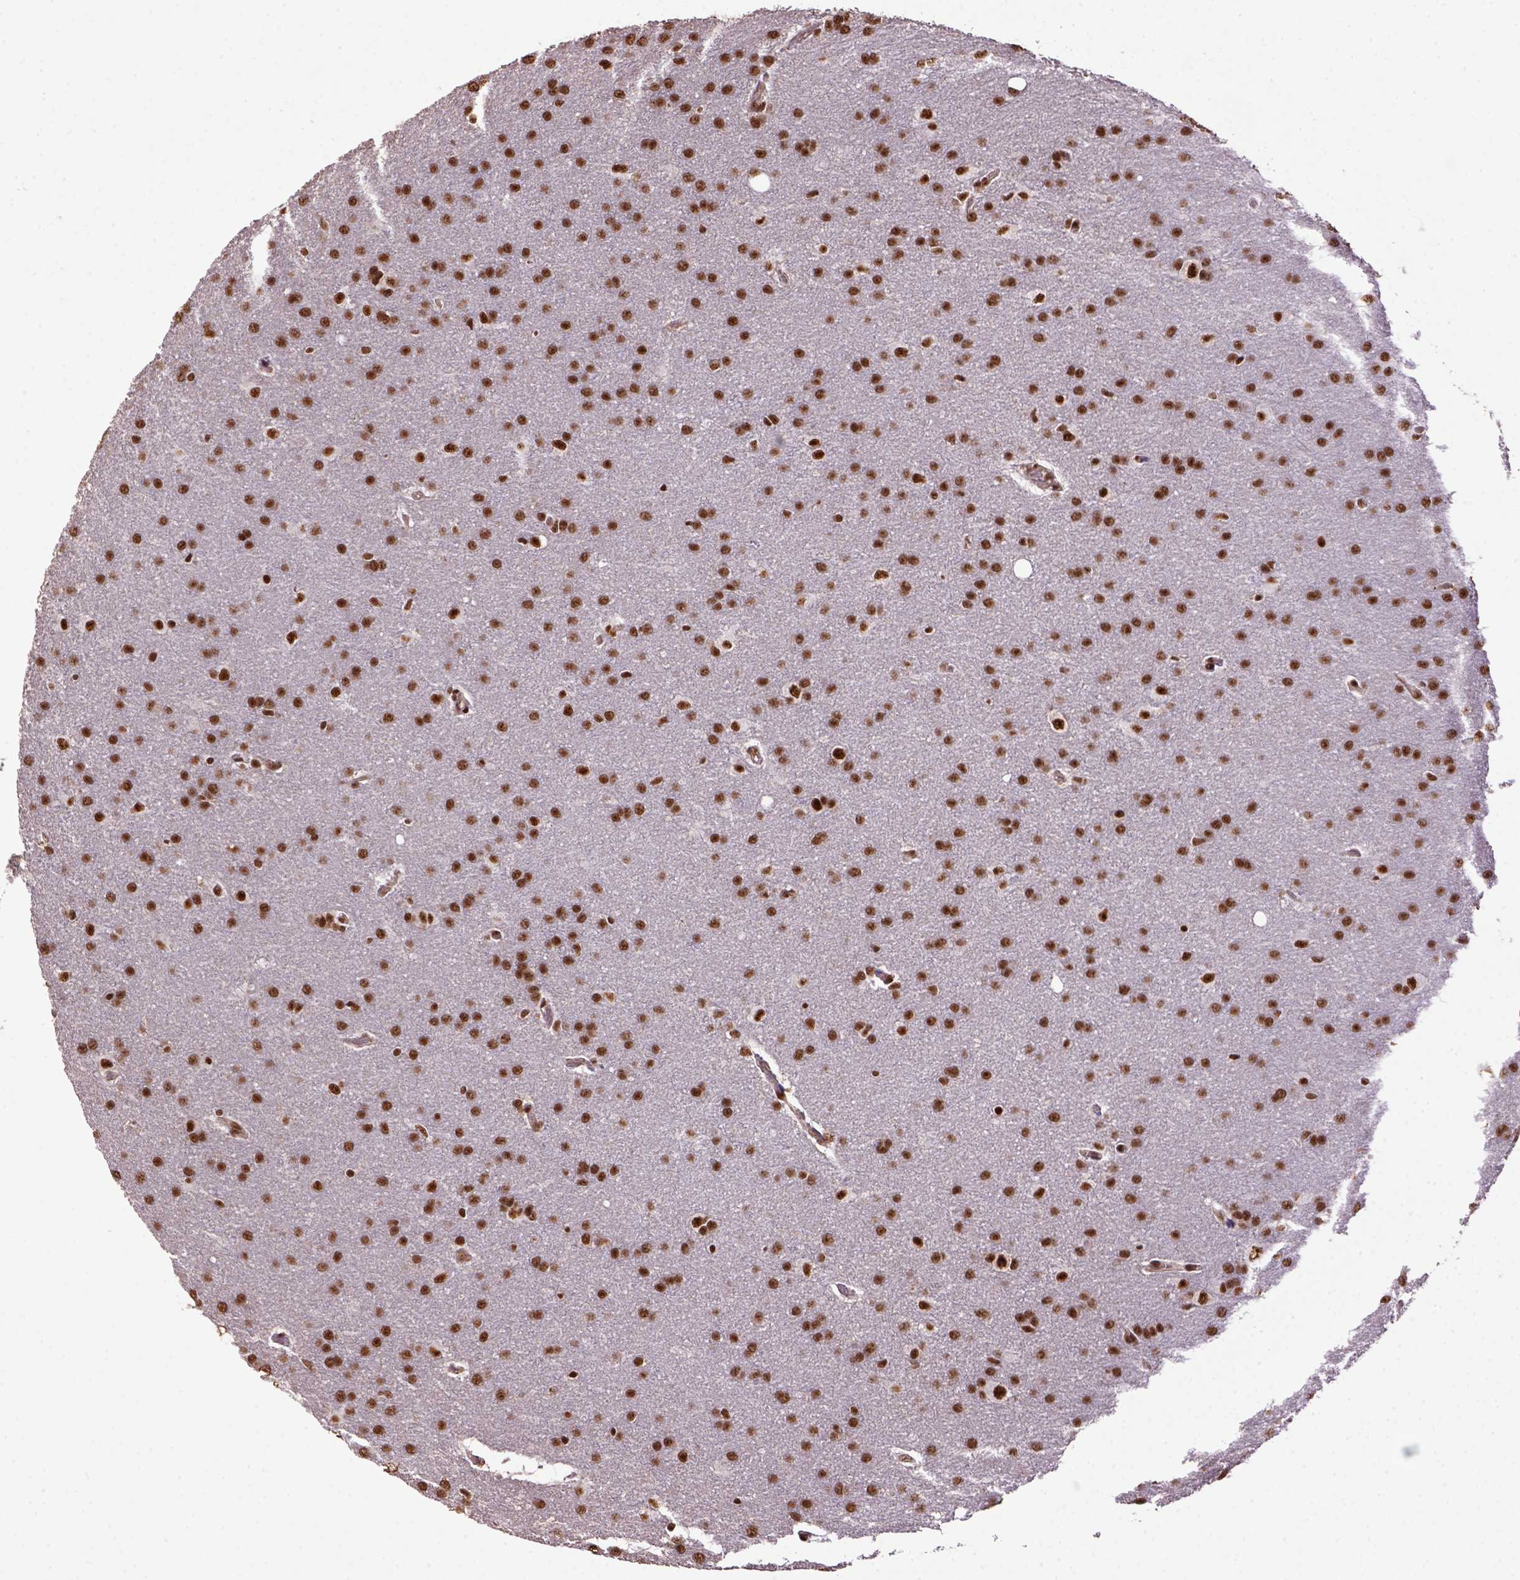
{"staining": {"intensity": "strong", "quantity": ">75%", "location": "nuclear"}, "tissue": "glioma", "cell_type": "Tumor cells", "image_type": "cancer", "snomed": [{"axis": "morphology", "description": "Glioma, malignant, Low grade"}, {"axis": "topography", "description": "Brain"}], "caption": "Human glioma stained with a brown dye reveals strong nuclear positive positivity in about >75% of tumor cells.", "gene": "PPIG", "patient": {"sex": "female", "age": 32}}